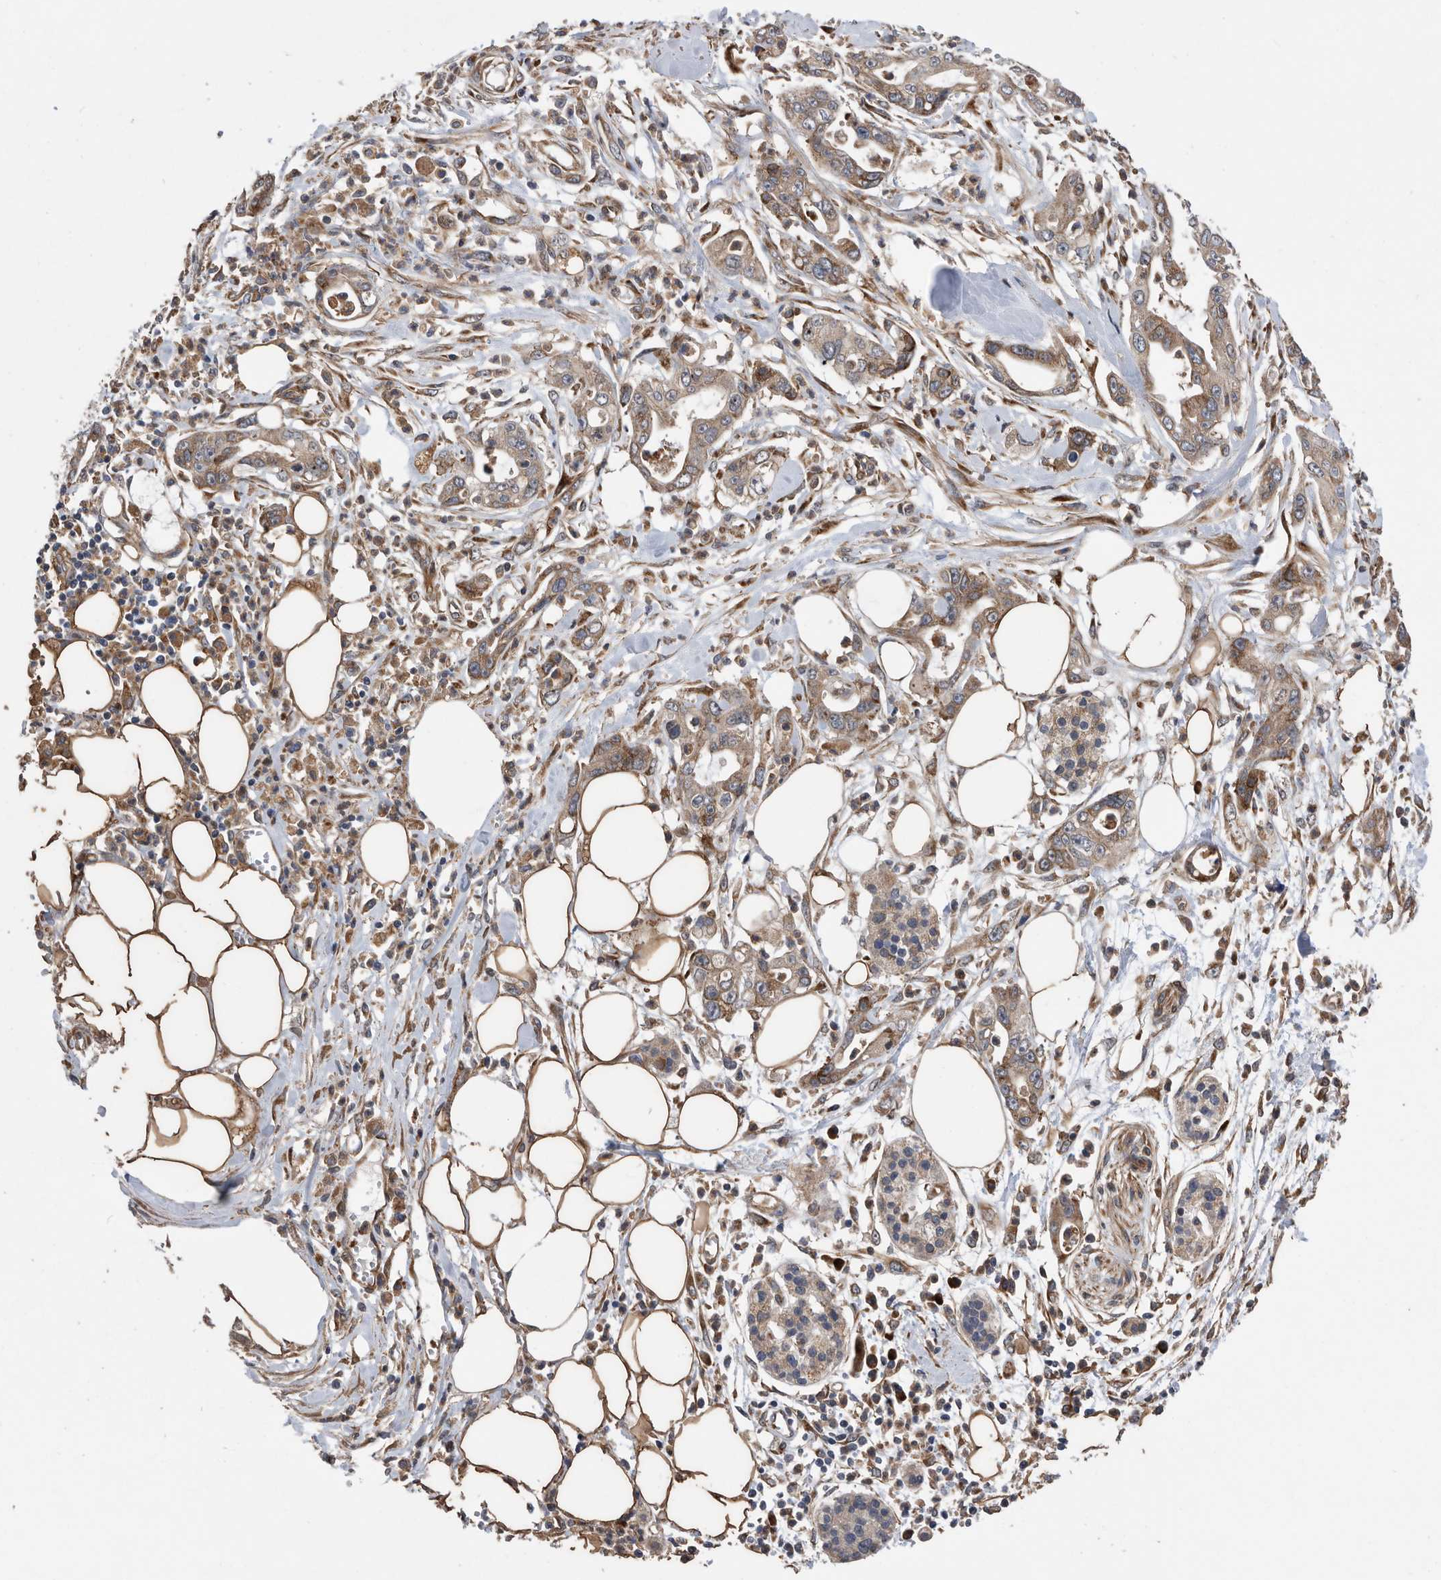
{"staining": {"intensity": "weak", "quantity": "25%-75%", "location": "cytoplasmic/membranous"}, "tissue": "pancreatic cancer", "cell_type": "Tumor cells", "image_type": "cancer", "snomed": [{"axis": "morphology", "description": "Adenocarcinoma, NOS"}, {"axis": "topography", "description": "Pancreas"}], "caption": "Weak cytoplasmic/membranous staining for a protein is present in approximately 25%-75% of tumor cells of pancreatic adenocarcinoma using immunohistochemistry.", "gene": "SERINC2", "patient": {"sex": "male", "age": 68}}